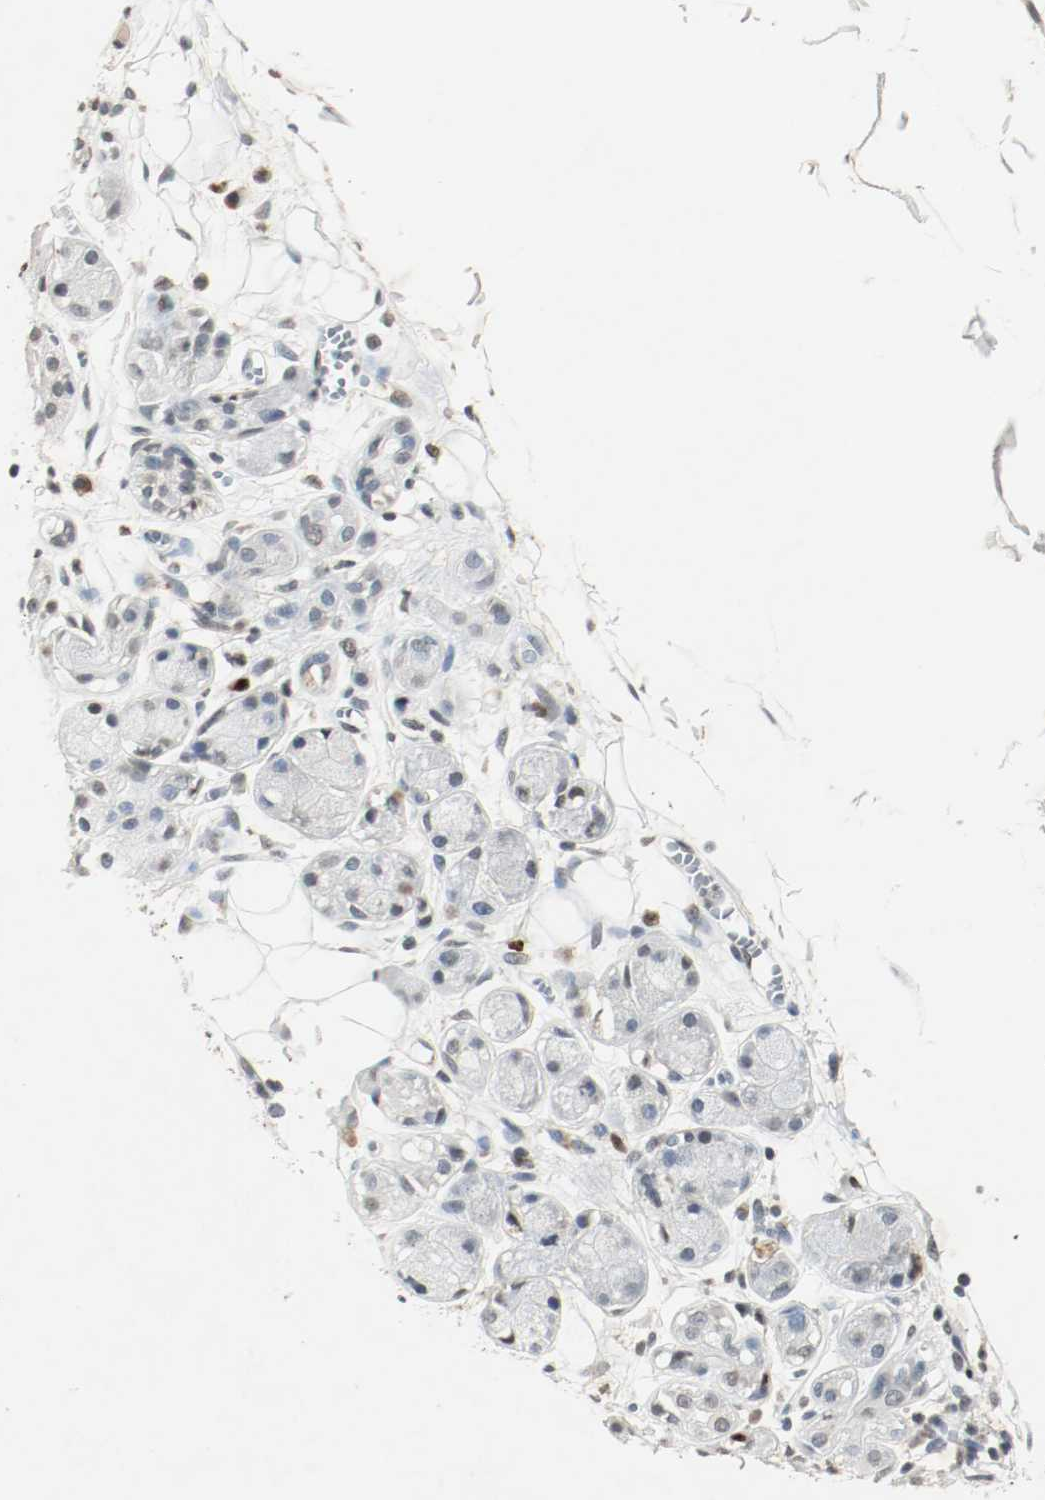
{"staining": {"intensity": "moderate", "quantity": "<25%", "location": "nuclear"}, "tissue": "adipose tissue", "cell_type": "Adipocytes", "image_type": "normal", "snomed": [{"axis": "morphology", "description": "Normal tissue, NOS"}, {"axis": "morphology", "description": "Inflammation, NOS"}, {"axis": "topography", "description": "Vascular tissue"}, {"axis": "topography", "description": "Salivary gland"}], "caption": "This is a photomicrograph of IHC staining of benign adipose tissue, which shows moderate expression in the nuclear of adipocytes.", "gene": "DNMT1", "patient": {"sex": "female", "age": 75}}